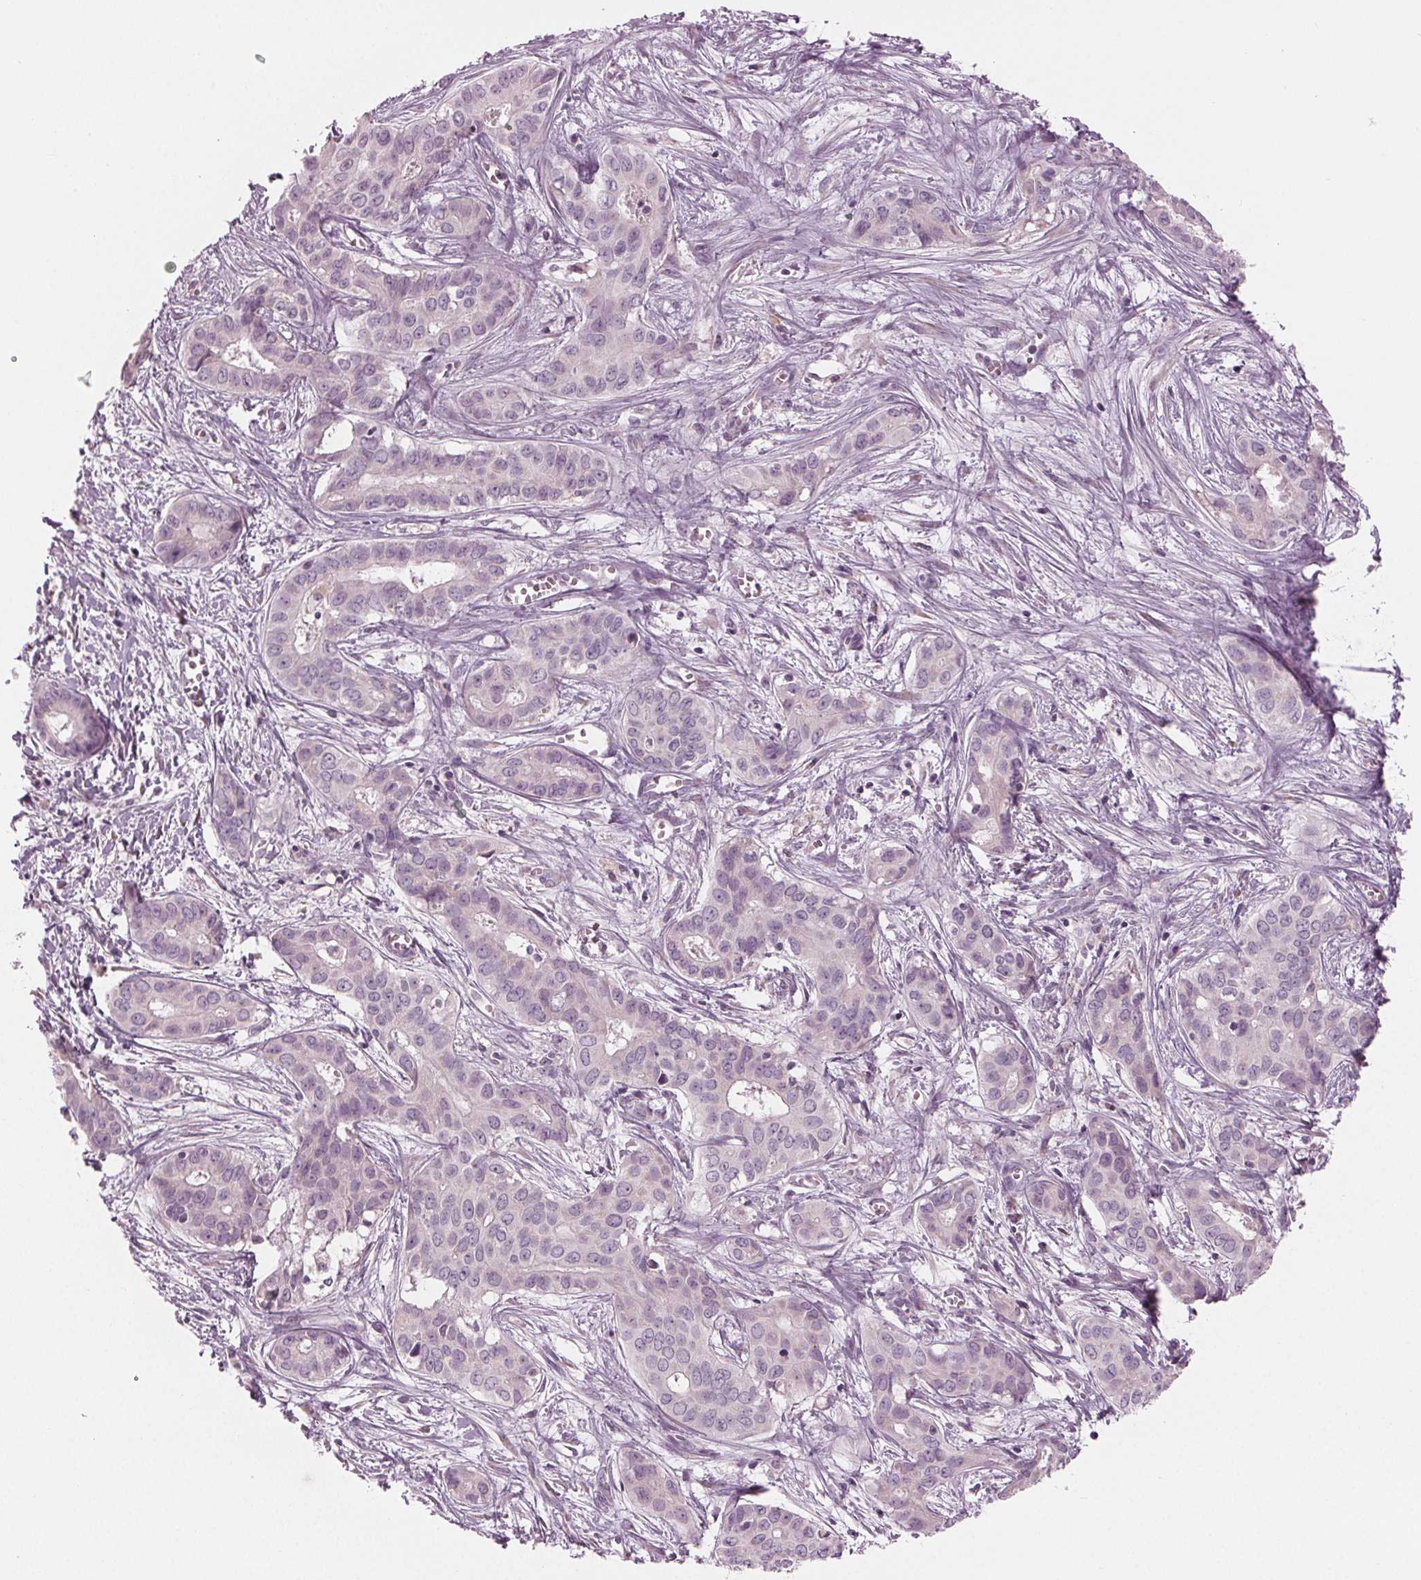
{"staining": {"intensity": "negative", "quantity": "none", "location": "none"}, "tissue": "liver cancer", "cell_type": "Tumor cells", "image_type": "cancer", "snomed": [{"axis": "morphology", "description": "Cholangiocarcinoma"}, {"axis": "topography", "description": "Liver"}], "caption": "Immunohistochemical staining of human liver cholangiocarcinoma shows no significant positivity in tumor cells. (Stains: DAB (3,3'-diaminobenzidine) IHC with hematoxylin counter stain, Microscopy: brightfield microscopy at high magnification).", "gene": "PRAP1", "patient": {"sex": "female", "age": 65}}